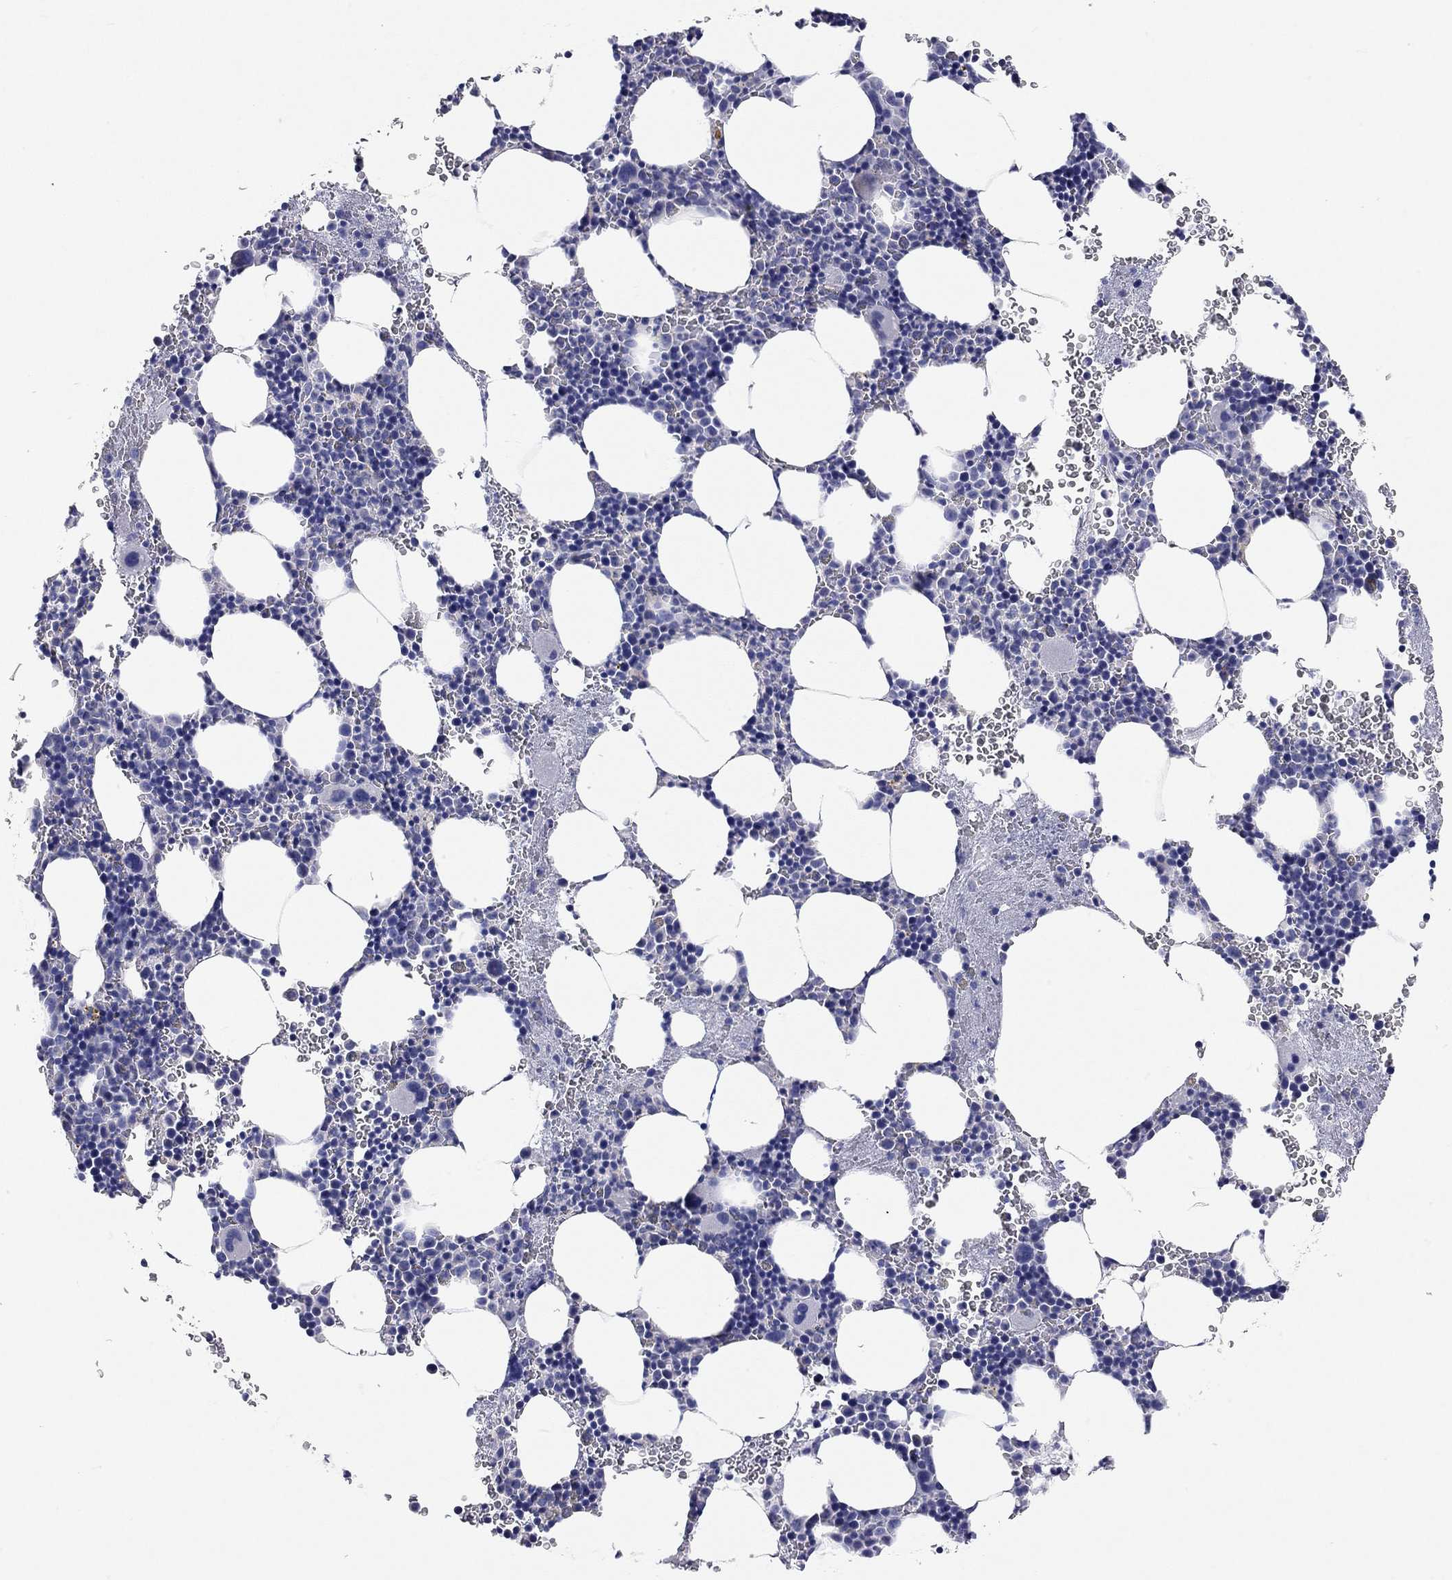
{"staining": {"intensity": "weak", "quantity": "<25%", "location": "cytoplasmic/membranous"}, "tissue": "bone marrow", "cell_type": "Hematopoietic cells", "image_type": "normal", "snomed": [{"axis": "morphology", "description": "Normal tissue, NOS"}, {"axis": "topography", "description": "Bone marrow"}], "caption": "Immunohistochemistry (IHC) histopathology image of normal bone marrow: human bone marrow stained with DAB exhibits no significant protein expression in hematopoietic cells.", "gene": "RCAN1", "patient": {"sex": "male", "age": 50}}